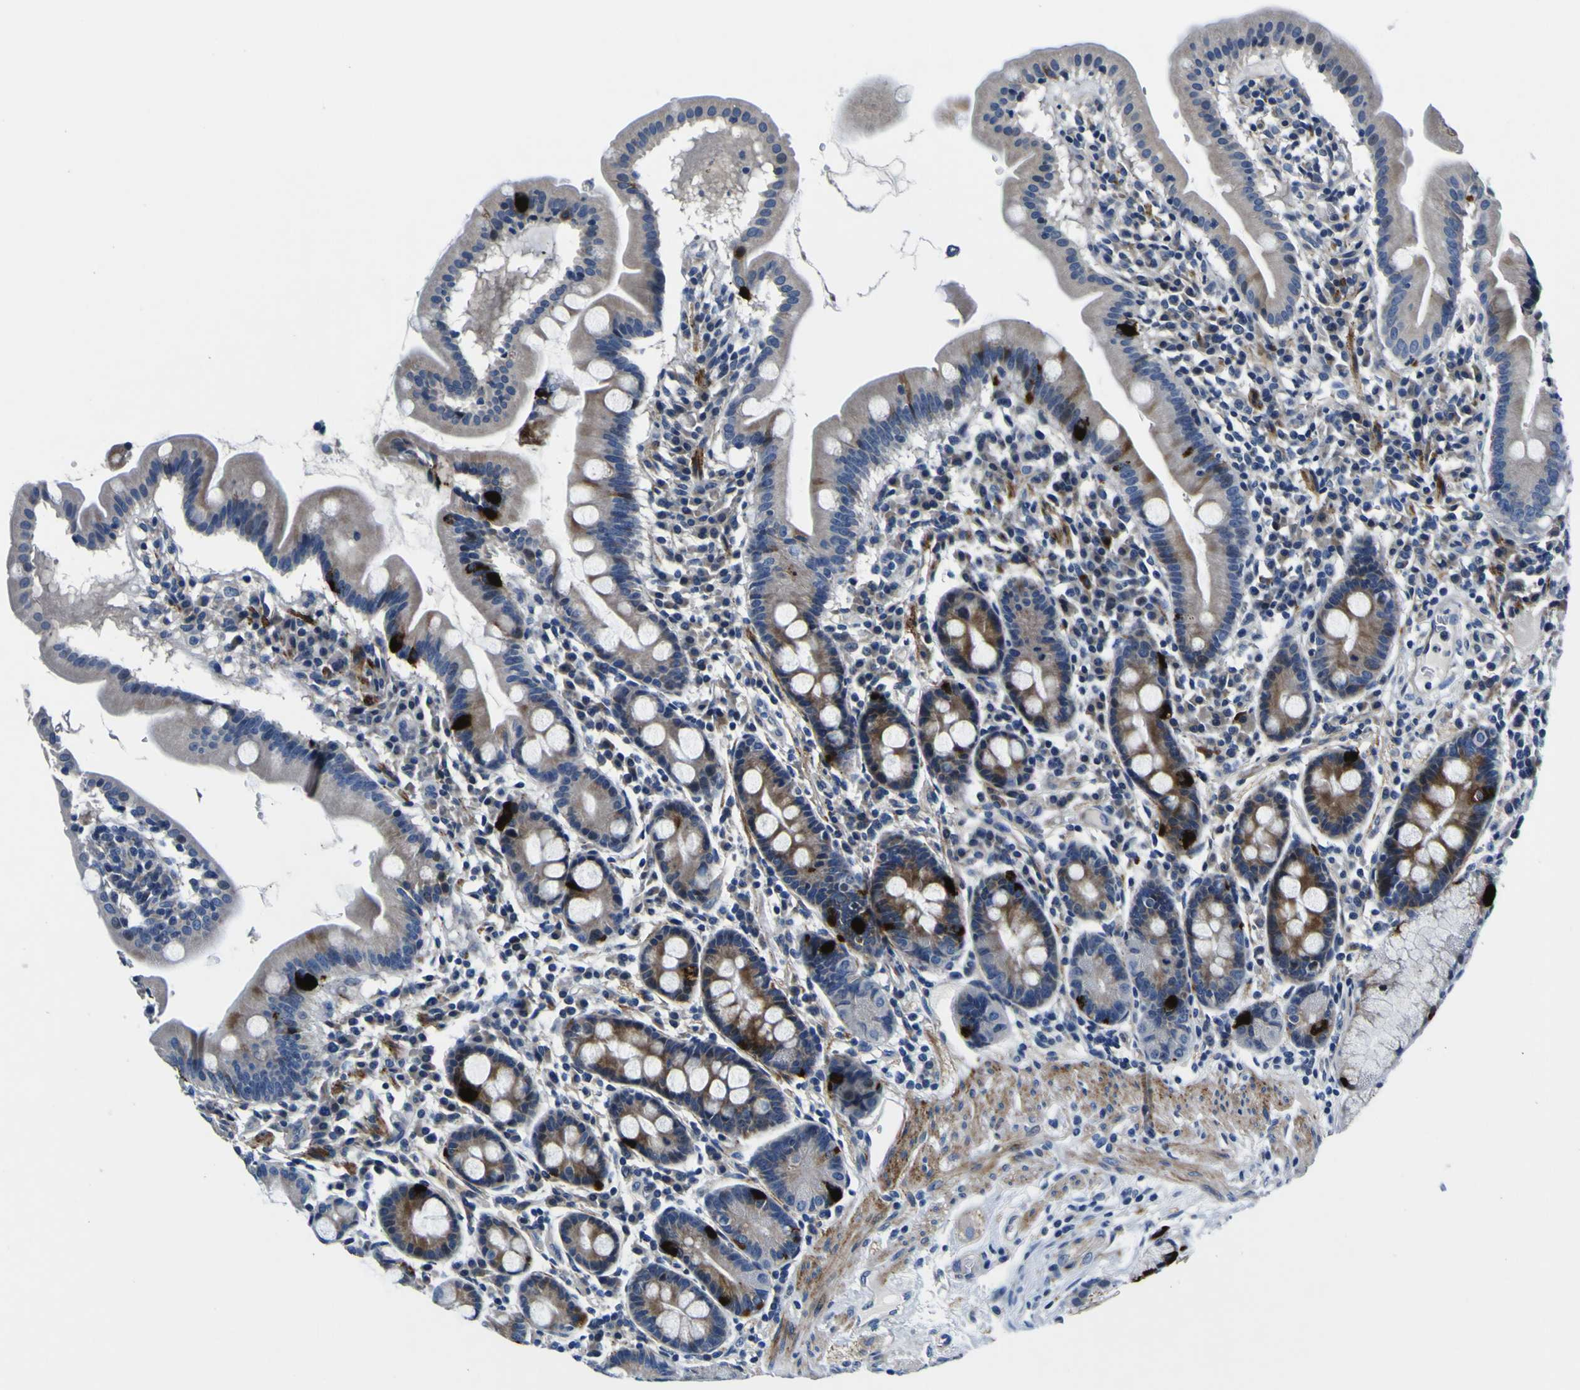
{"staining": {"intensity": "moderate", "quantity": ">75%", "location": "cytoplasmic/membranous"}, "tissue": "duodenum", "cell_type": "Glandular cells", "image_type": "normal", "snomed": [{"axis": "morphology", "description": "Normal tissue, NOS"}, {"axis": "topography", "description": "Duodenum"}], "caption": "Benign duodenum was stained to show a protein in brown. There is medium levels of moderate cytoplasmic/membranous positivity in approximately >75% of glandular cells.", "gene": "AGAP3", "patient": {"sex": "male", "age": 50}}